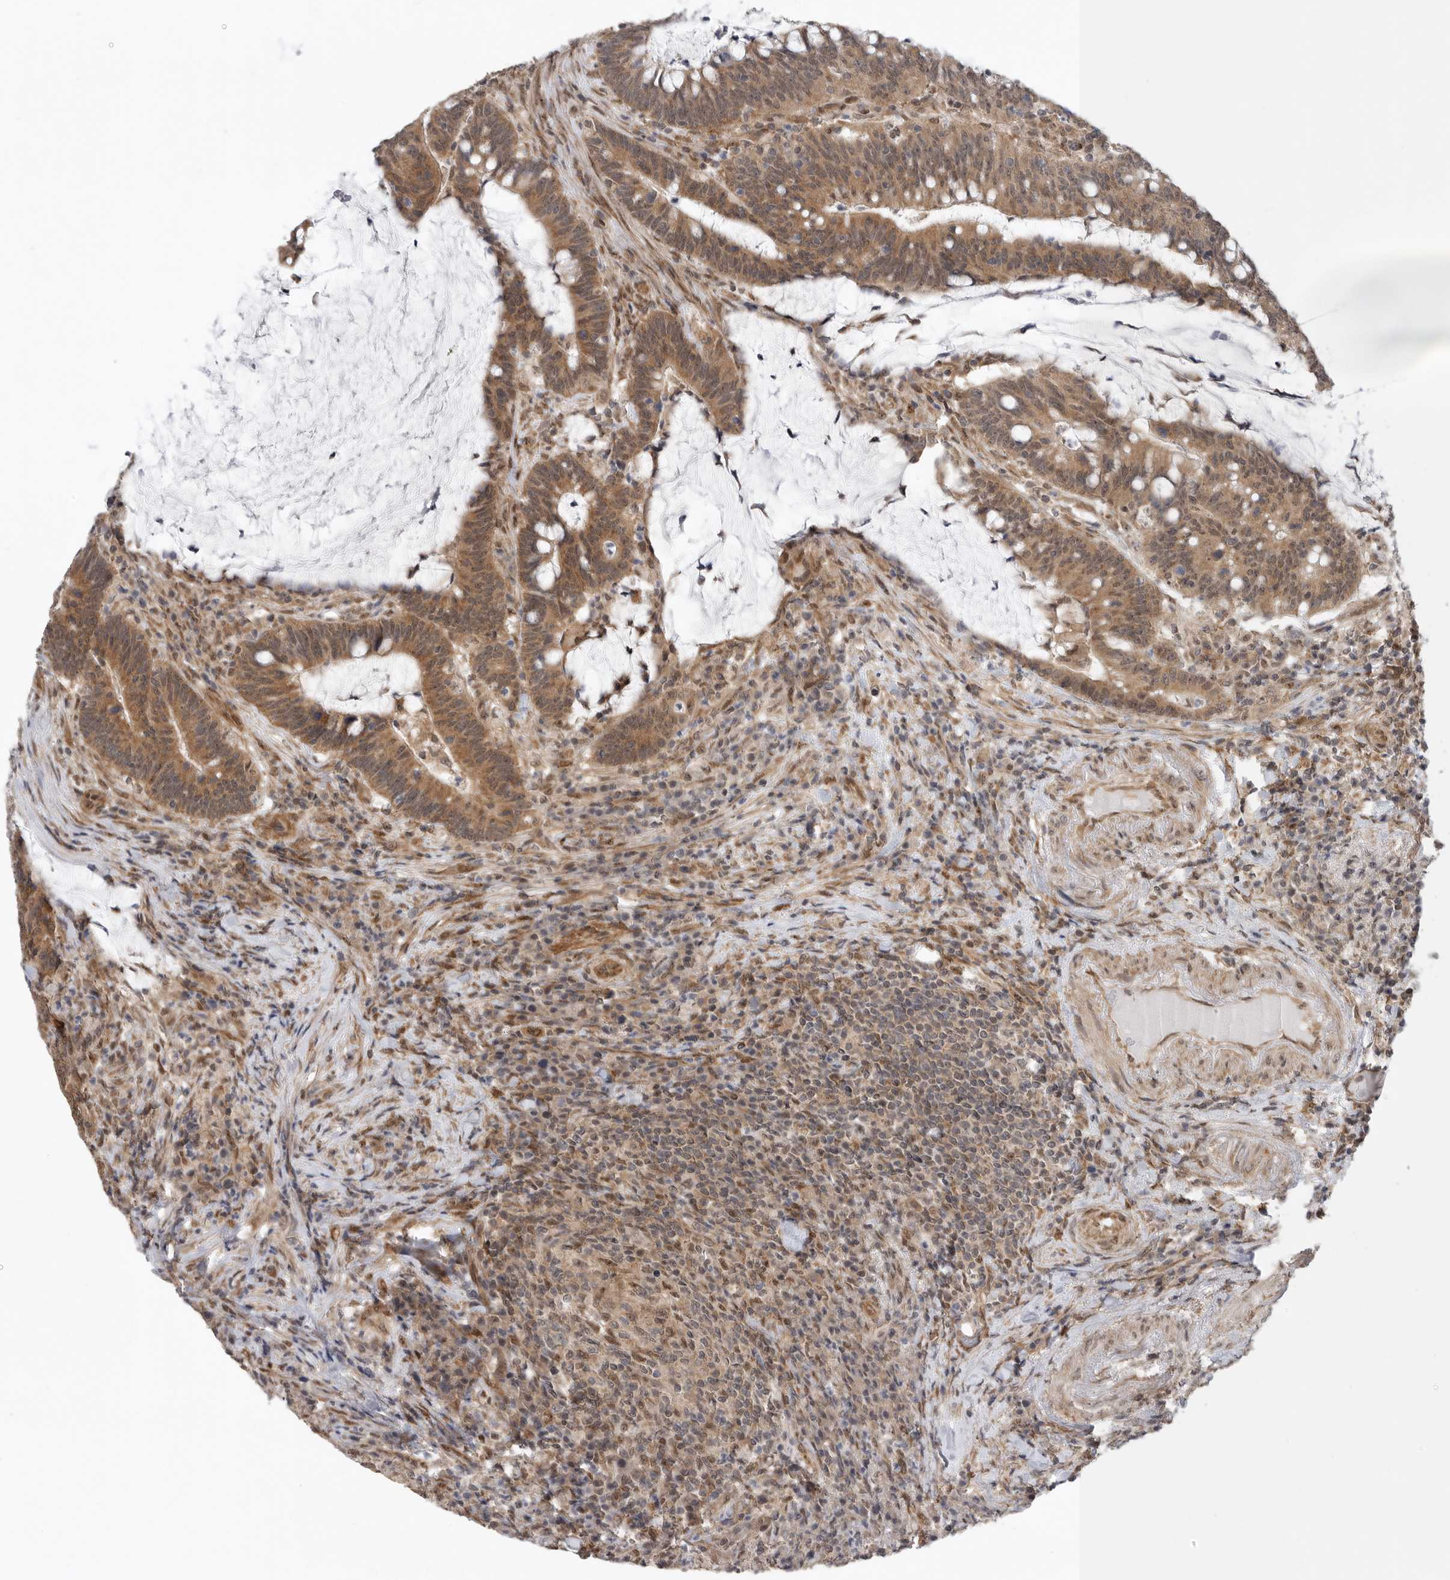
{"staining": {"intensity": "moderate", "quantity": ">75%", "location": "cytoplasmic/membranous,nuclear"}, "tissue": "colorectal cancer", "cell_type": "Tumor cells", "image_type": "cancer", "snomed": [{"axis": "morphology", "description": "Adenocarcinoma, NOS"}, {"axis": "topography", "description": "Colon"}], "caption": "A high-resolution micrograph shows immunohistochemistry (IHC) staining of colorectal cancer (adenocarcinoma), which demonstrates moderate cytoplasmic/membranous and nuclear staining in about >75% of tumor cells. (Stains: DAB (3,3'-diaminobenzidine) in brown, nuclei in blue, Microscopy: brightfield microscopy at high magnification).", "gene": "VPS50", "patient": {"sex": "female", "age": 66}}